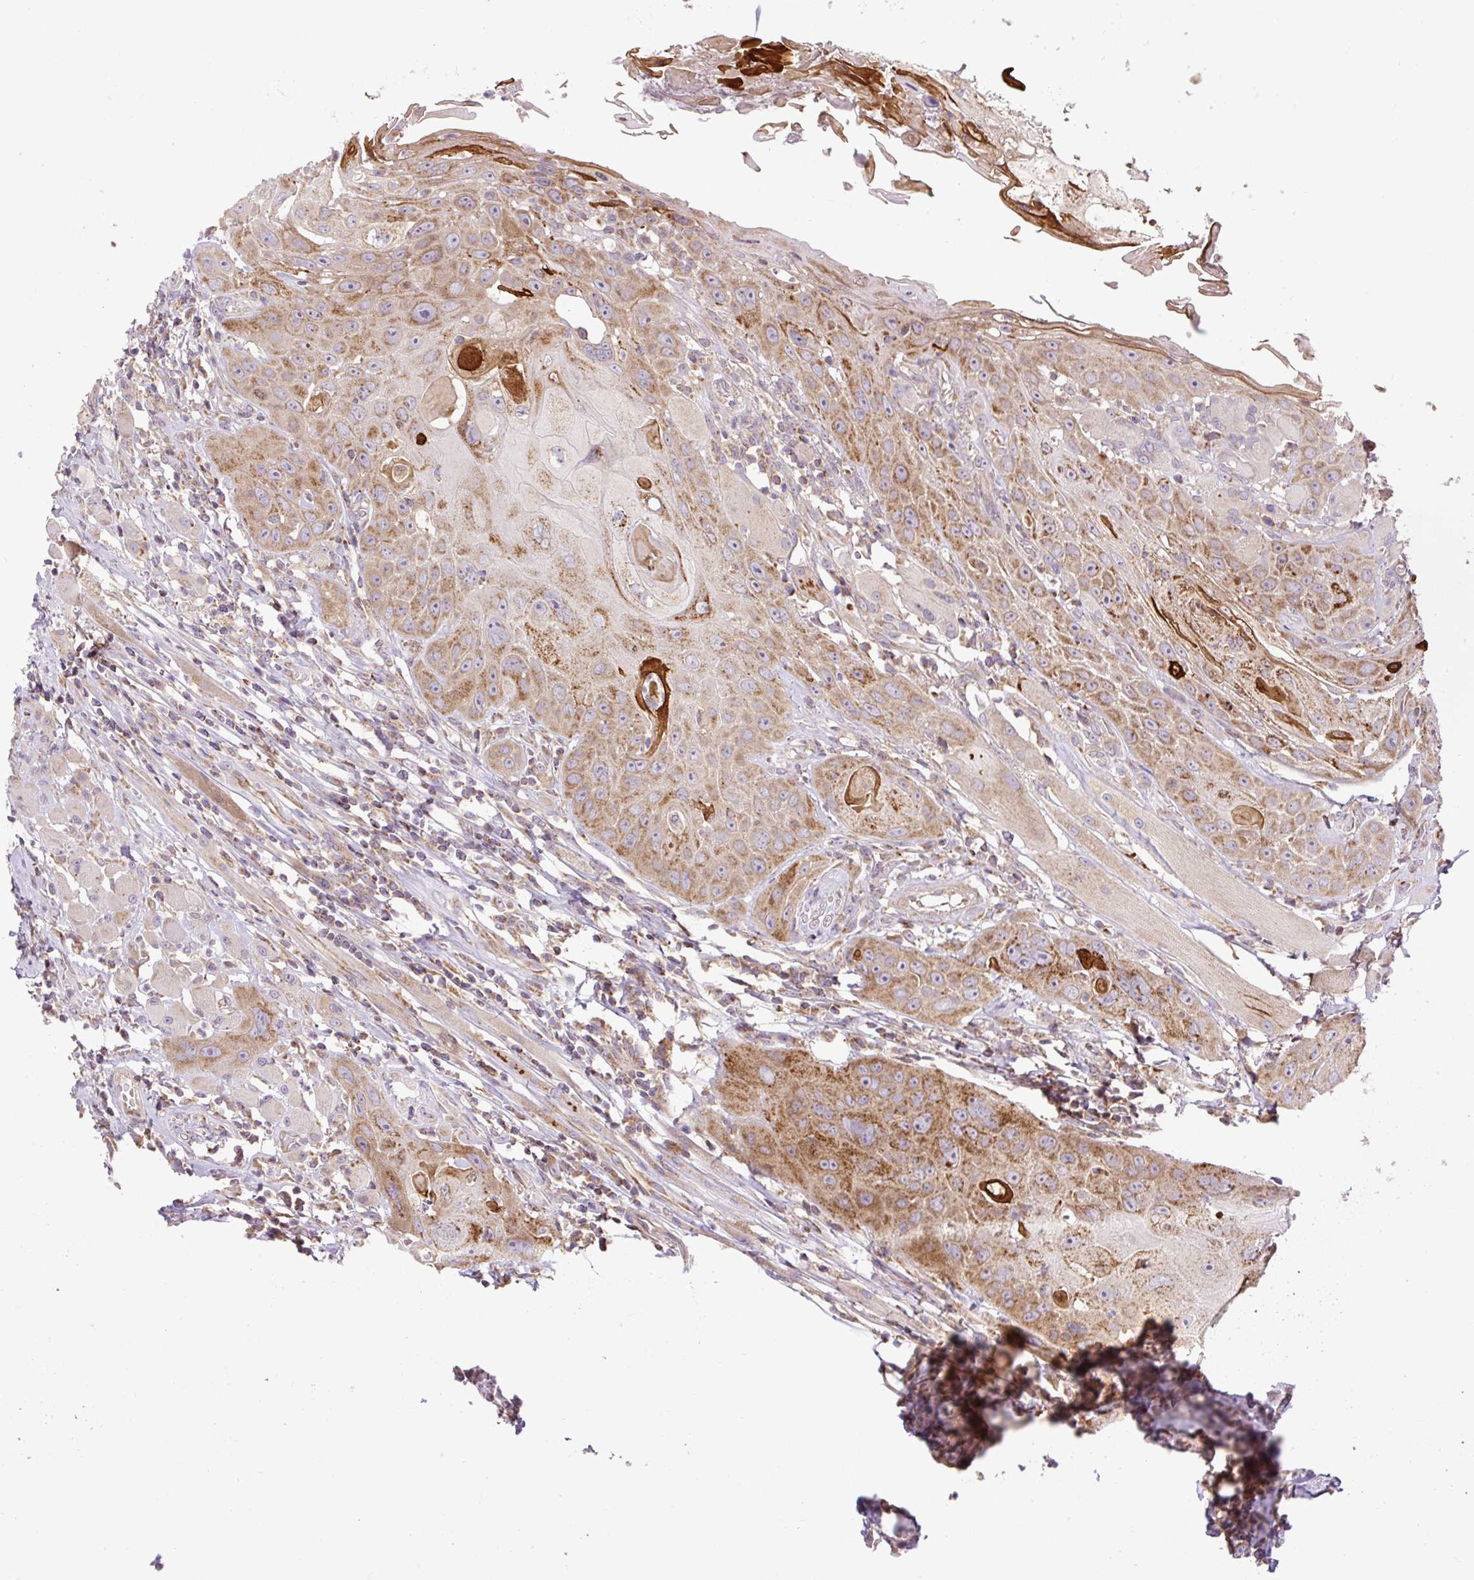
{"staining": {"intensity": "moderate", "quantity": ">75%", "location": "cytoplasmic/membranous"}, "tissue": "head and neck cancer", "cell_type": "Tumor cells", "image_type": "cancer", "snomed": [{"axis": "morphology", "description": "Squamous cell carcinoma, NOS"}, {"axis": "topography", "description": "Head-Neck"}], "caption": "This is an image of immunohistochemistry (IHC) staining of head and neck squamous cell carcinoma, which shows moderate staining in the cytoplasmic/membranous of tumor cells.", "gene": "ZNF547", "patient": {"sex": "female", "age": 59}}